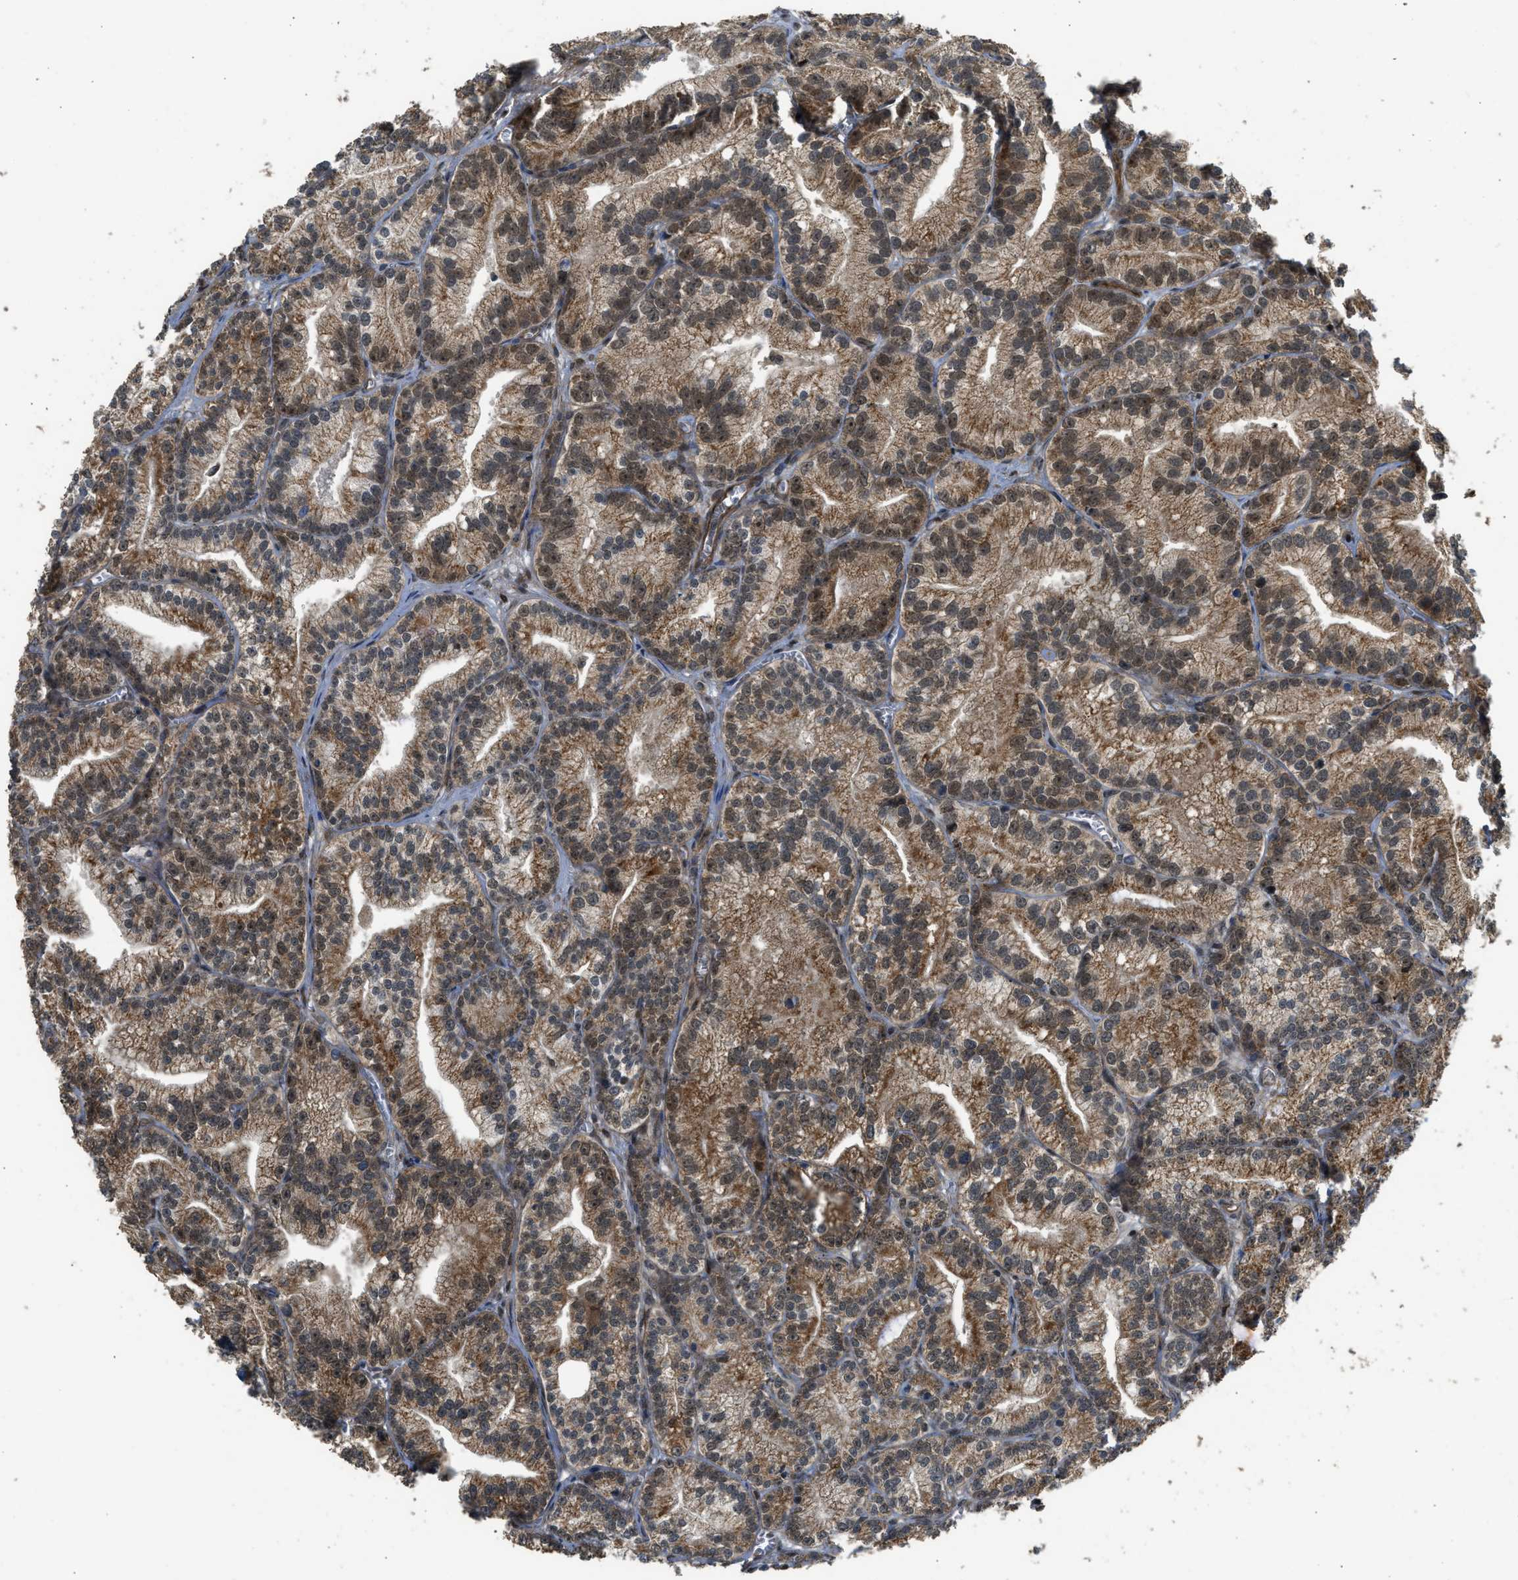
{"staining": {"intensity": "moderate", "quantity": ">75%", "location": "cytoplasmic/membranous"}, "tissue": "prostate cancer", "cell_type": "Tumor cells", "image_type": "cancer", "snomed": [{"axis": "morphology", "description": "Adenocarcinoma, Low grade"}, {"axis": "topography", "description": "Prostate"}], "caption": "There is medium levels of moderate cytoplasmic/membranous positivity in tumor cells of prostate cancer, as demonstrated by immunohistochemical staining (brown color).", "gene": "GET1", "patient": {"sex": "male", "age": 89}}